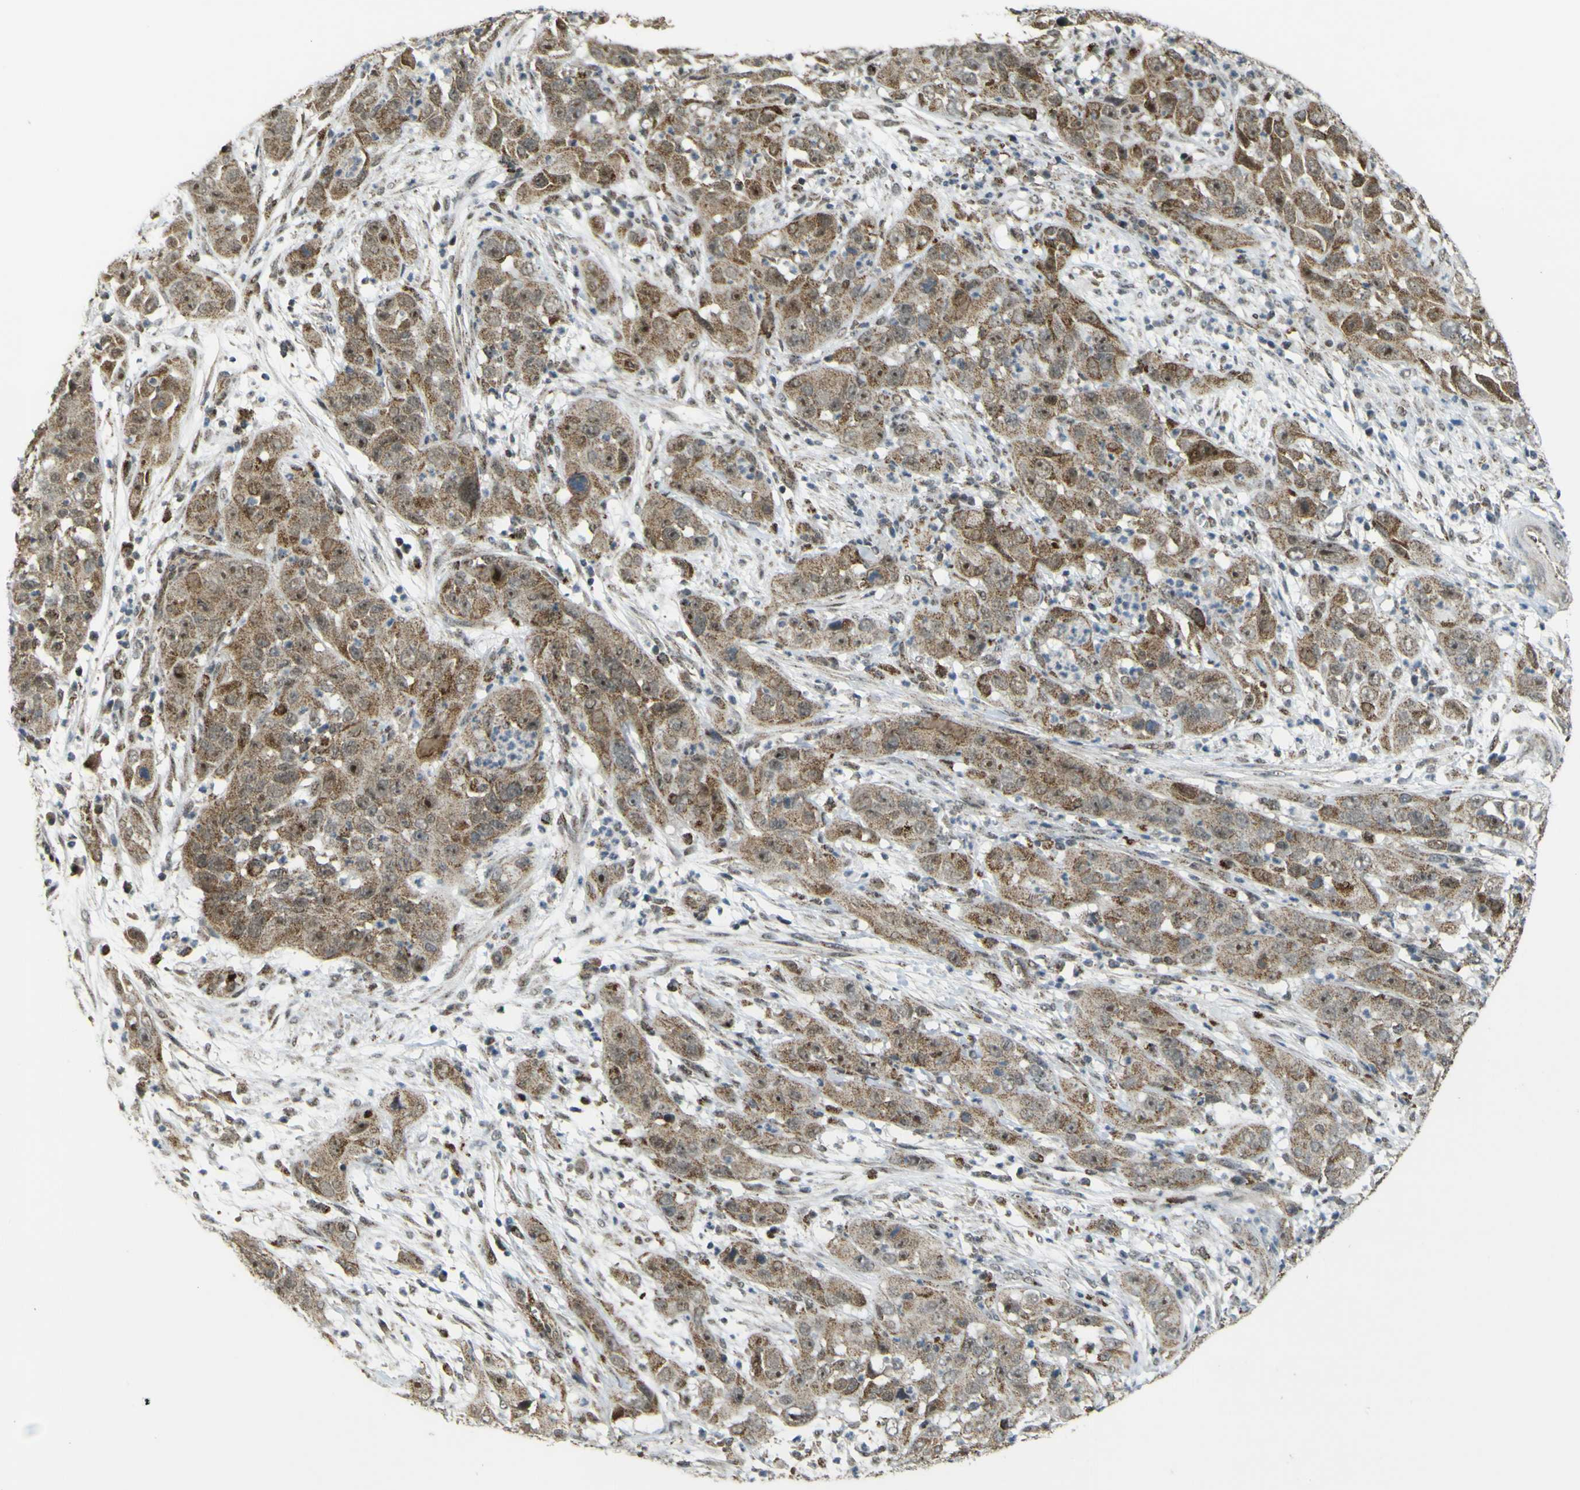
{"staining": {"intensity": "strong", "quantity": ">75%", "location": "cytoplasmic/membranous,nuclear"}, "tissue": "cervical cancer", "cell_type": "Tumor cells", "image_type": "cancer", "snomed": [{"axis": "morphology", "description": "Squamous cell carcinoma, NOS"}, {"axis": "topography", "description": "Cervix"}], "caption": "Immunohistochemical staining of human cervical squamous cell carcinoma displays high levels of strong cytoplasmic/membranous and nuclear protein expression in about >75% of tumor cells.", "gene": "ACBD5", "patient": {"sex": "female", "age": 32}}